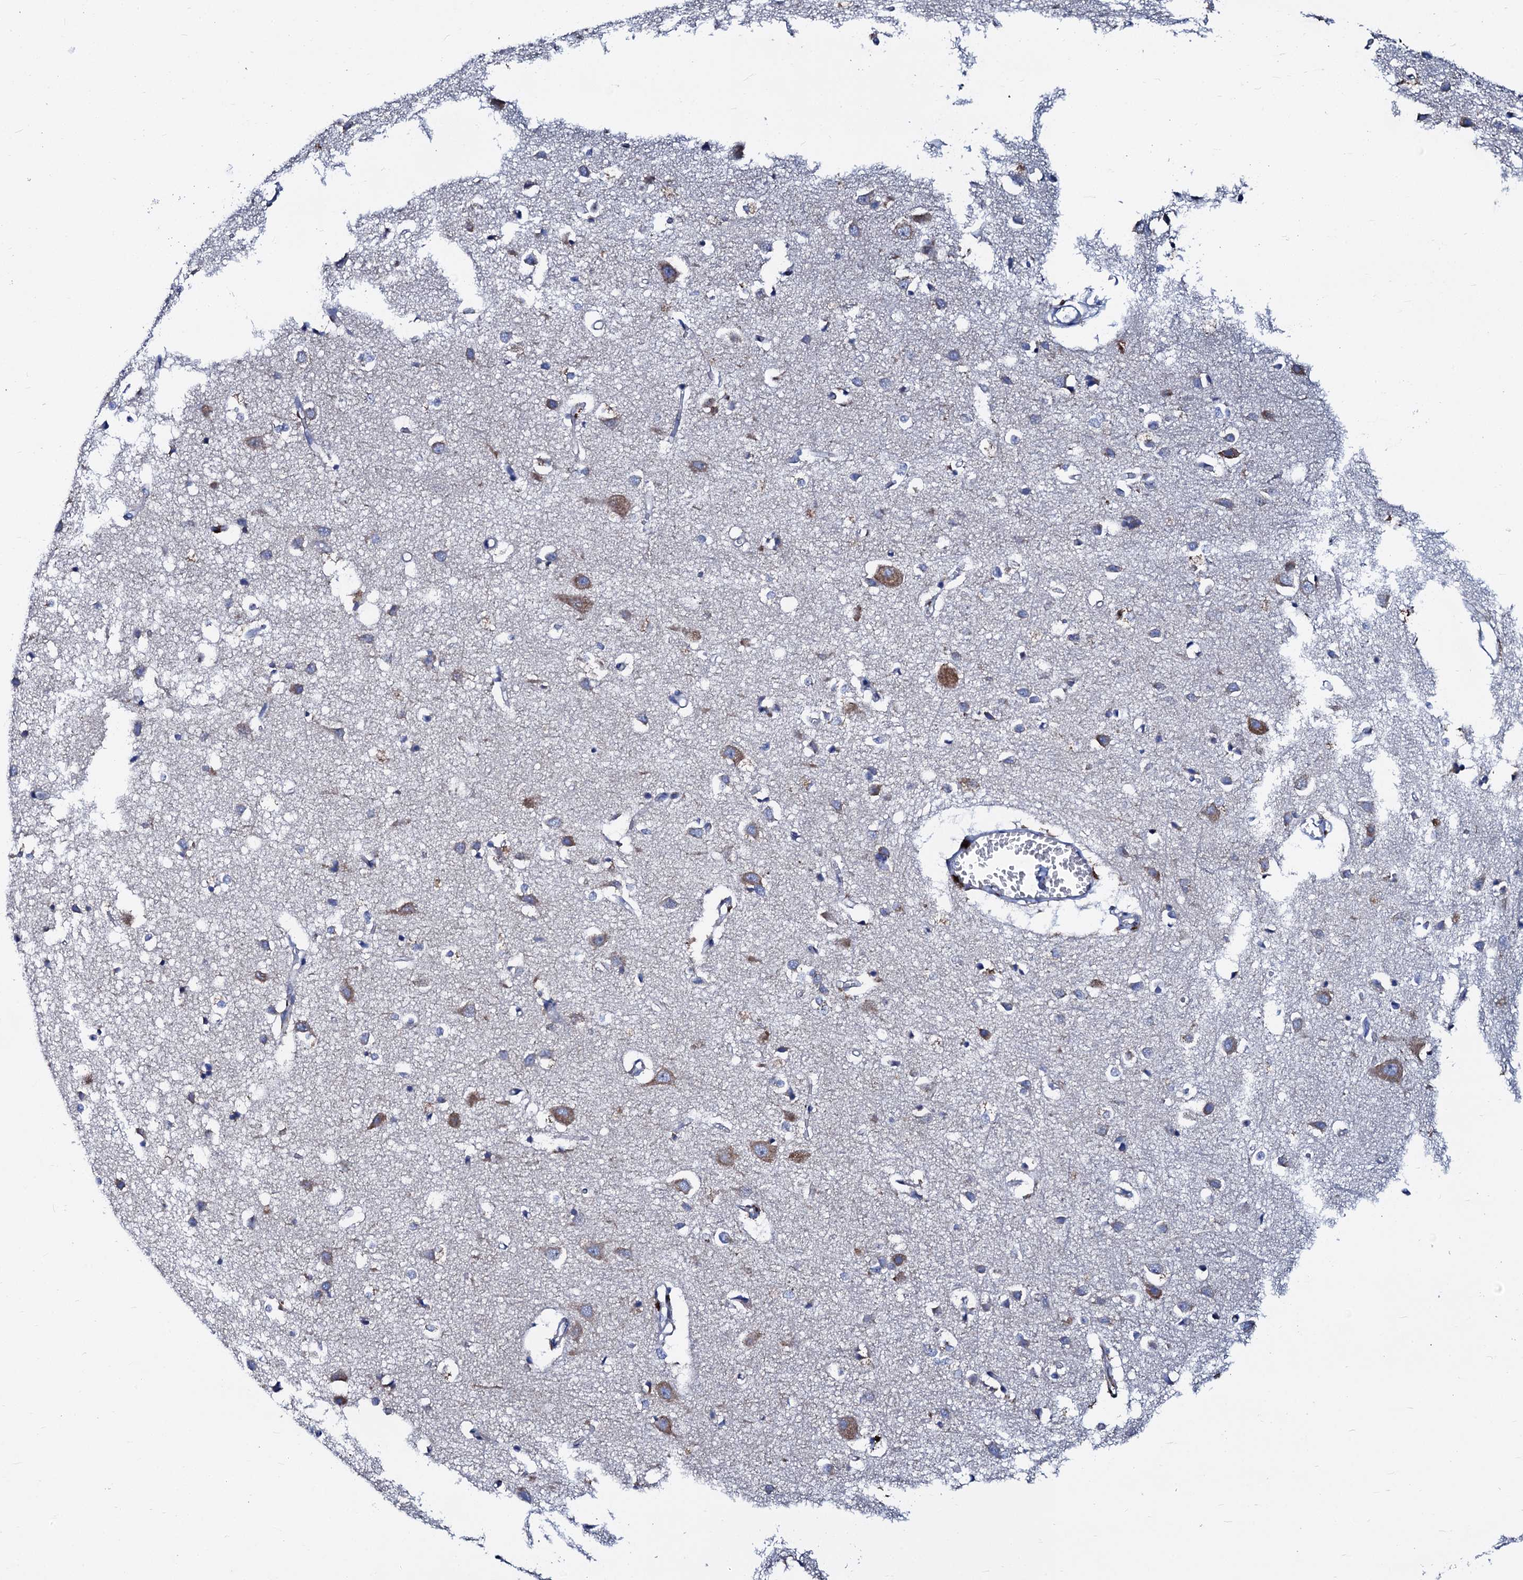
{"staining": {"intensity": "negative", "quantity": "none", "location": "none"}, "tissue": "cerebral cortex", "cell_type": "Endothelial cells", "image_type": "normal", "snomed": [{"axis": "morphology", "description": "Normal tissue, NOS"}, {"axis": "topography", "description": "Cerebral cortex"}], "caption": "Protein analysis of normal cerebral cortex demonstrates no significant expression in endothelial cells.", "gene": "SLC37A4", "patient": {"sex": "female", "age": 64}}